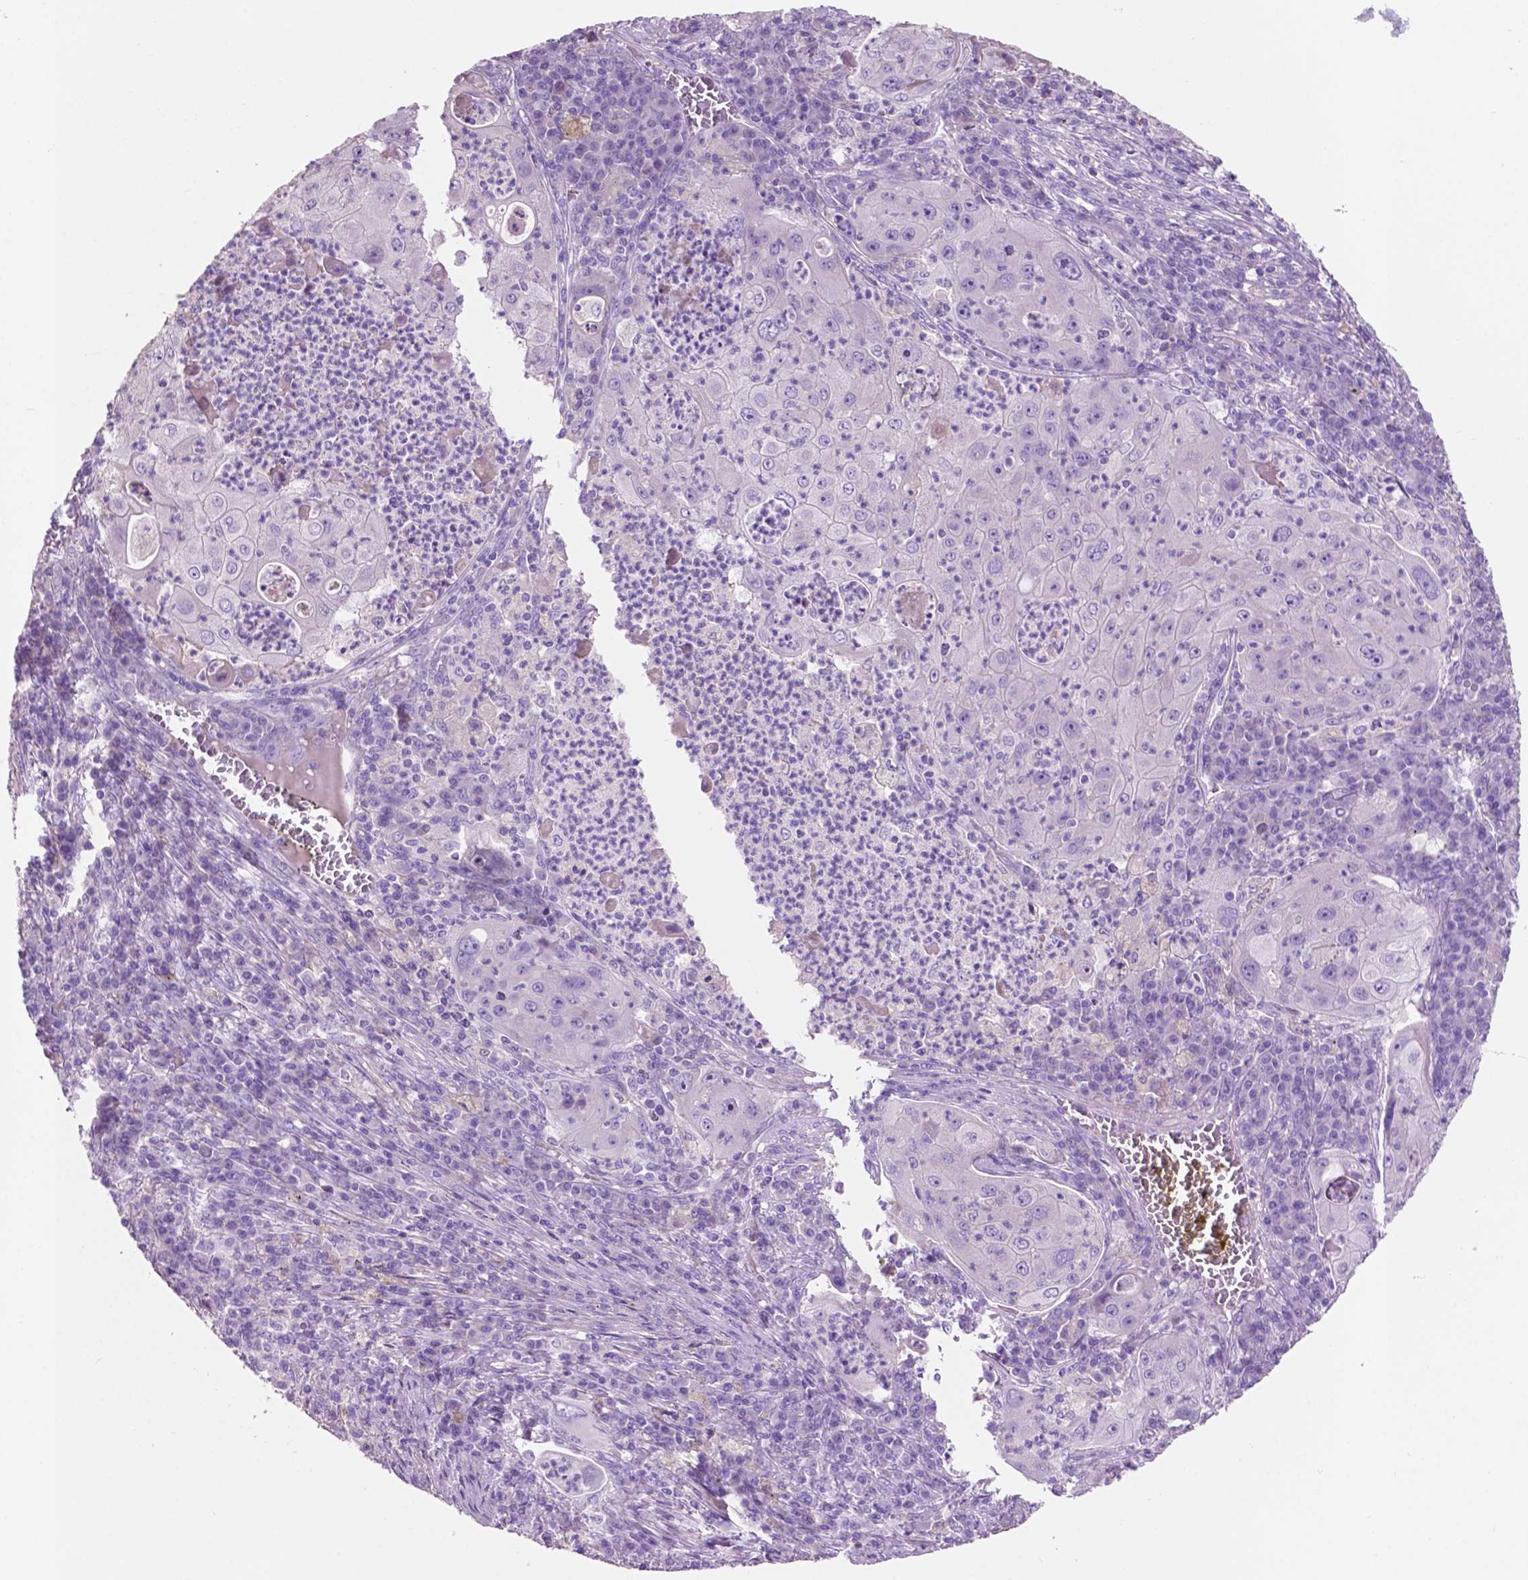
{"staining": {"intensity": "negative", "quantity": "none", "location": "none"}, "tissue": "lung cancer", "cell_type": "Tumor cells", "image_type": "cancer", "snomed": [{"axis": "morphology", "description": "Squamous cell carcinoma, NOS"}, {"axis": "topography", "description": "Lung"}], "caption": "An image of lung cancer stained for a protein reveals no brown staining in tumor cells.", "gene": "CLDN17", "patient": {"sex": "female", "age": 59}}